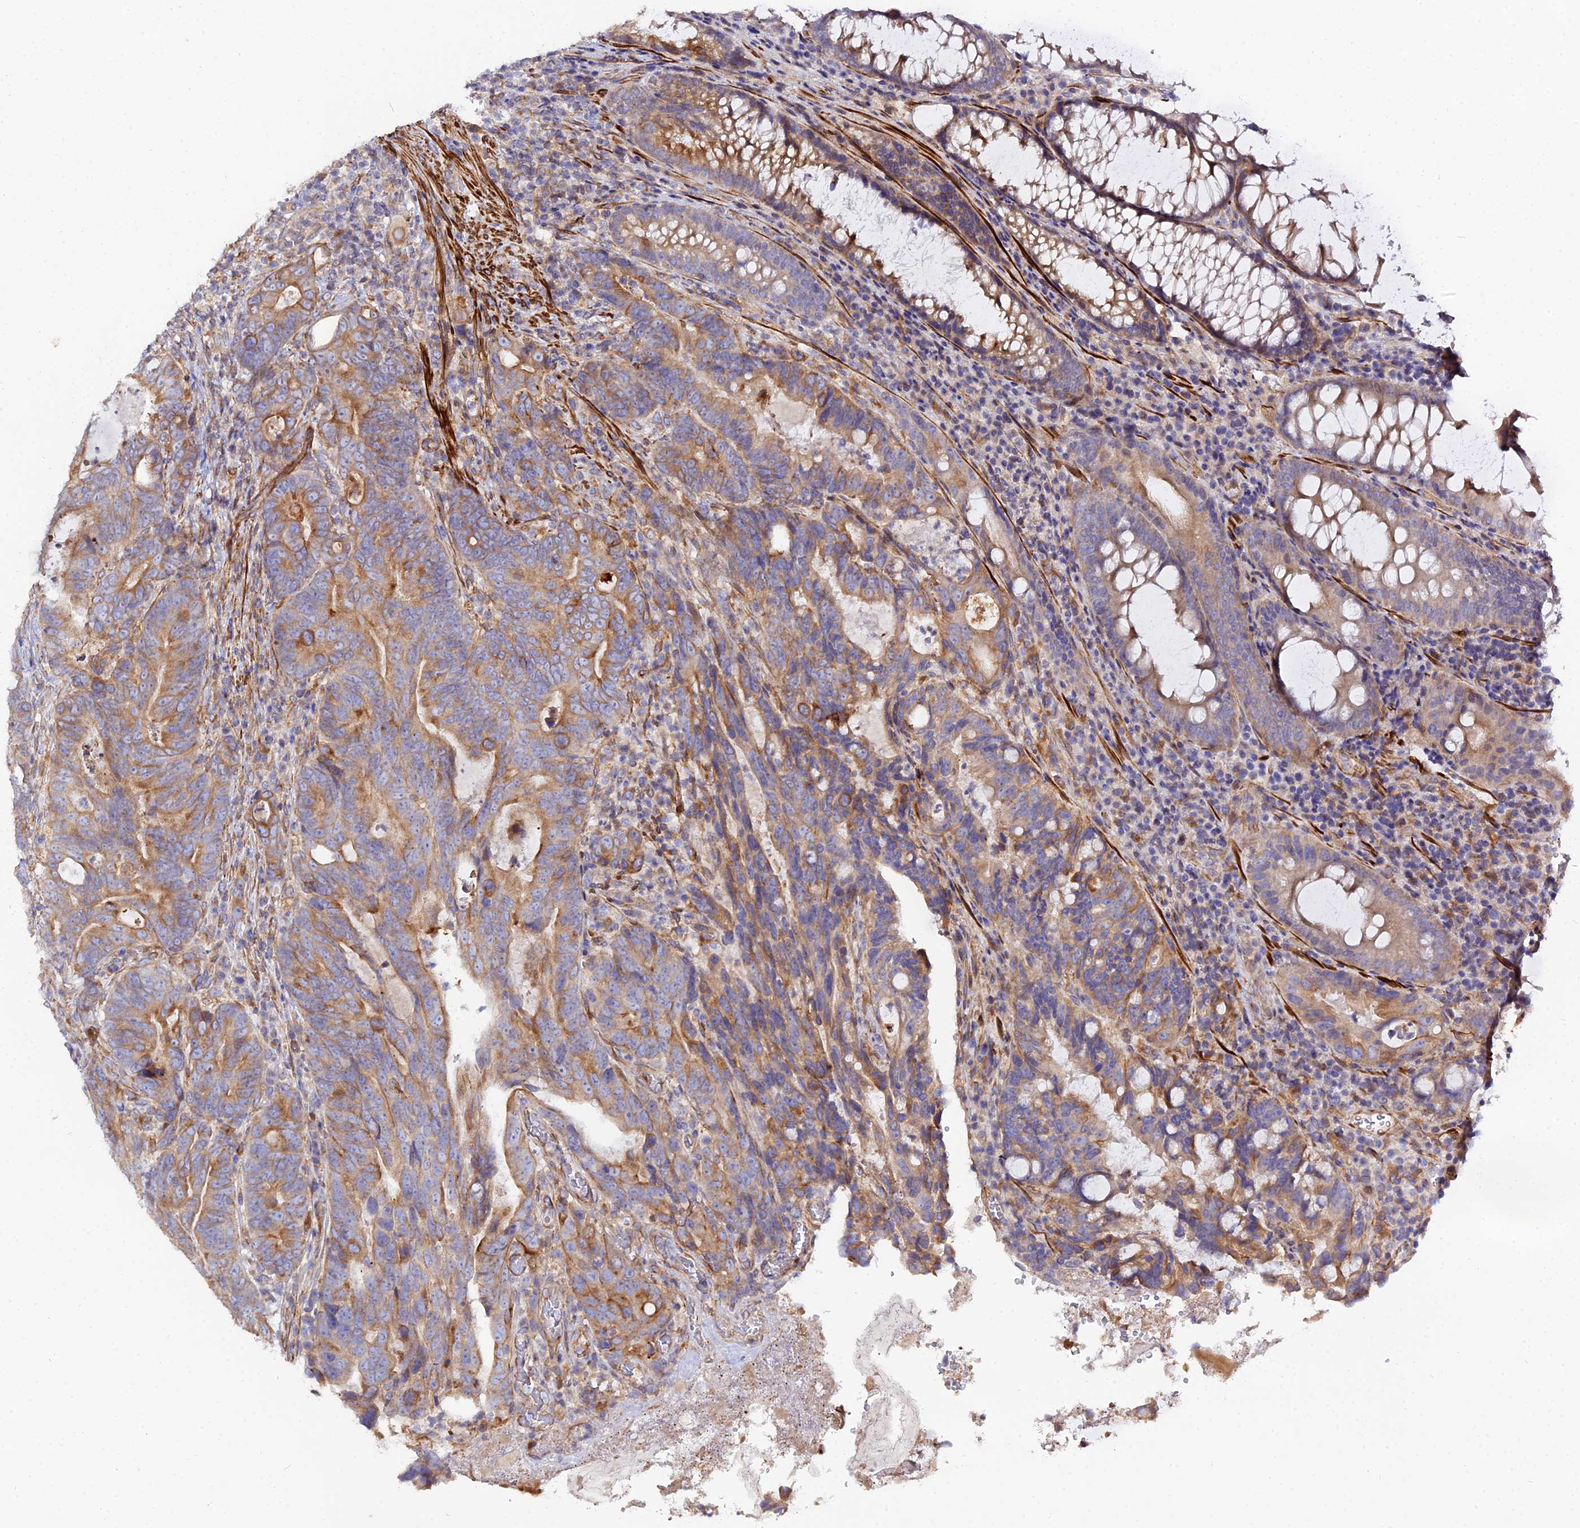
{"staining": {"intensity": "moderate", "quantity": ">75%", "location": "cytoplasmic/membranous"}, "tissue": "colorectal cancer", "cell_type": "Tumor cells", "image_type": "cancer", "snomed": [{"axis": "morphology", "description": "Adenocarcinoma, NOS"}, {"axis": "topography", "description": "Colon"}], "caption": "Protein positivity by immunohistochemistry (IHC) exhibits moderate cytoplasmic/membranous staining in approximately >75% of tumor cells in colorectal cancer.", "gene": "ARL6IP1", "patient": {"sex": "female", "age": 82}}